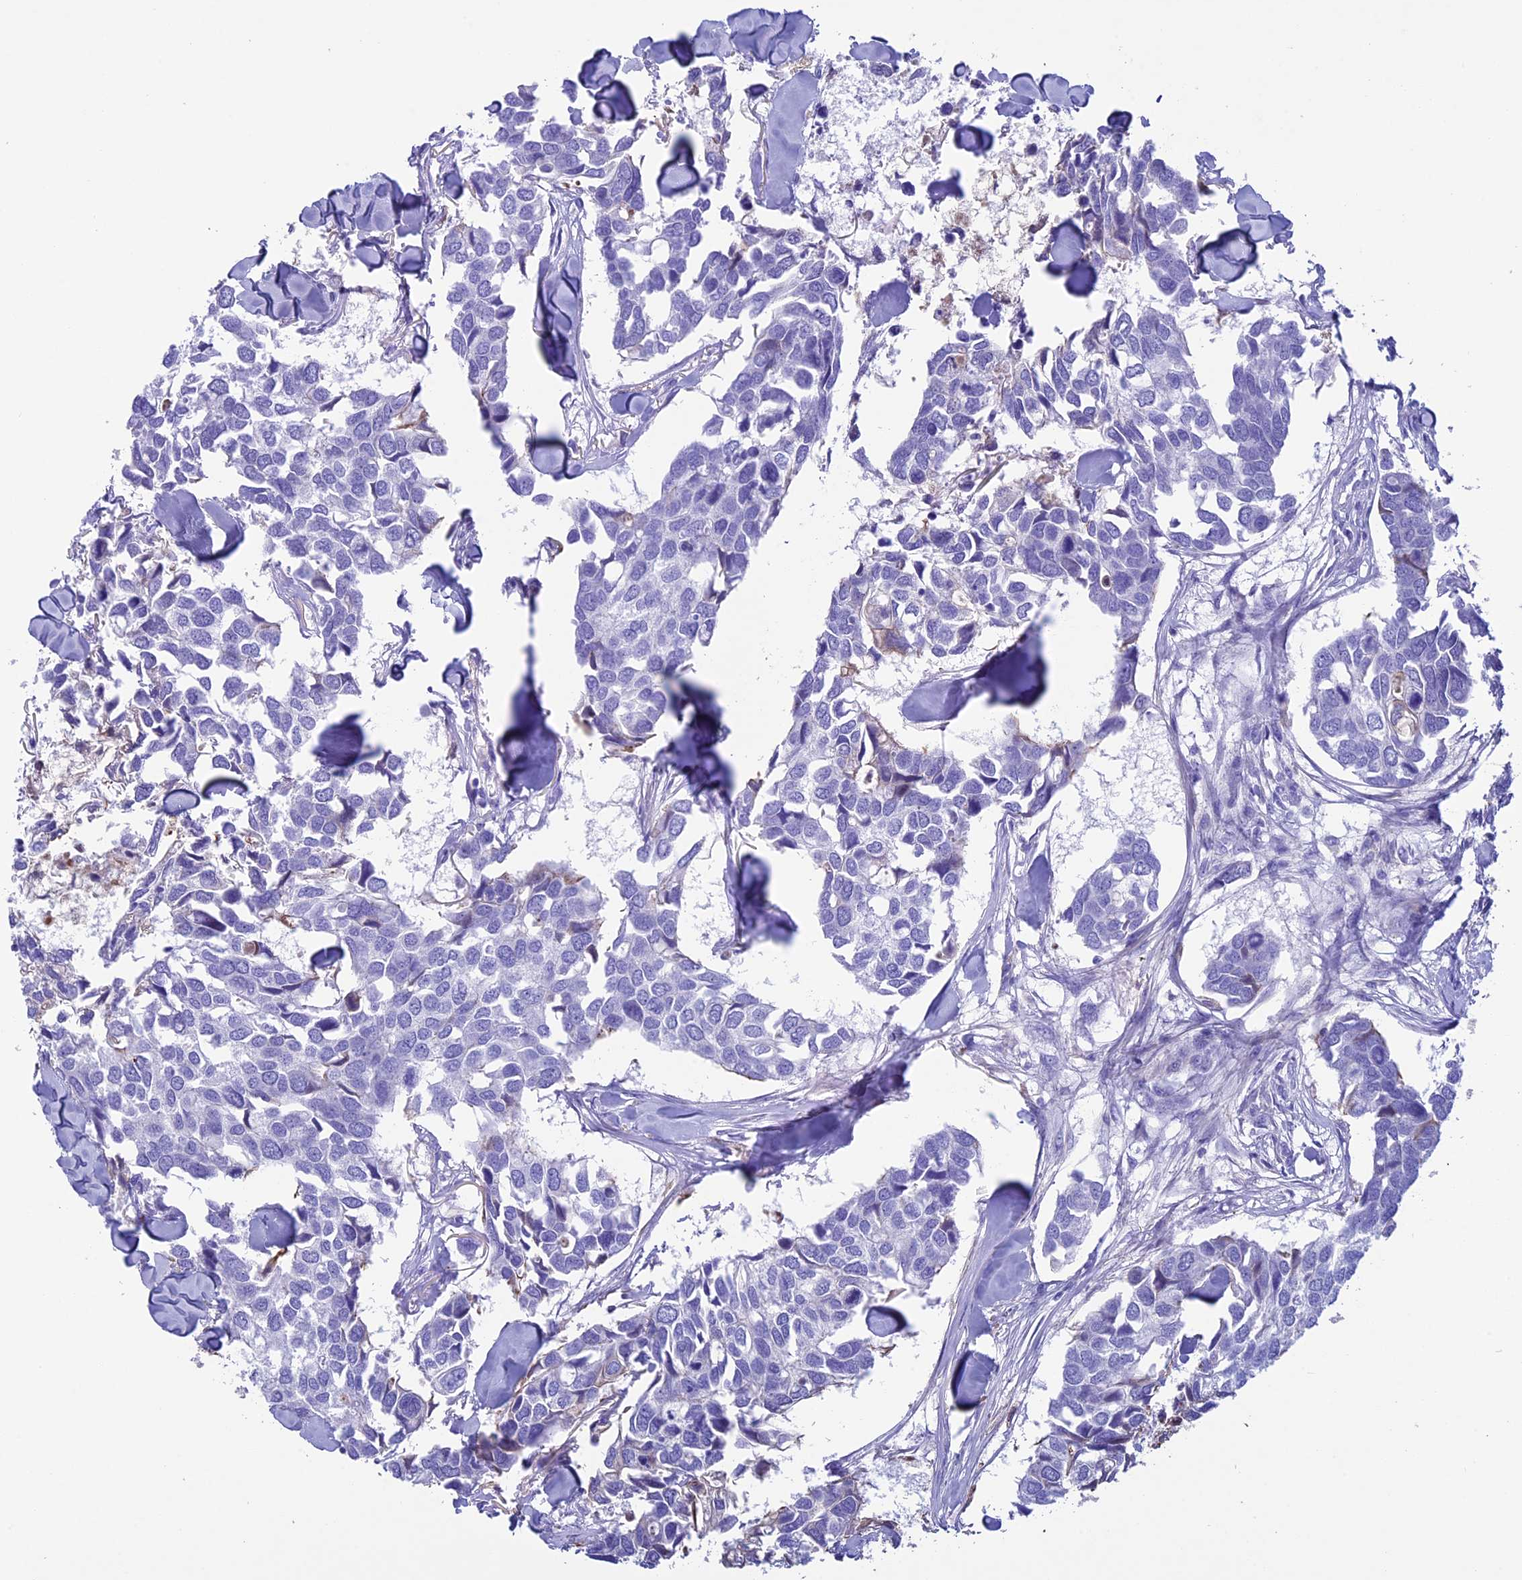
{"staining": {"intensity": "negative", "quantity": "none", "location": "none"}, "tissue": "breast cancer", "cell_type": "Tumor cells", "image_type": "cancer", "snomed": [{"axis": "morphology", "description": "Duct carcinoma"}, {"axis": "topography", "description": "Breast"}], "caption": "The IHC image has no significant expression in tumor cells of breast cancer tissue.", "gene": "IGSF6", "patient": {"sex": "female", "age": 83}}